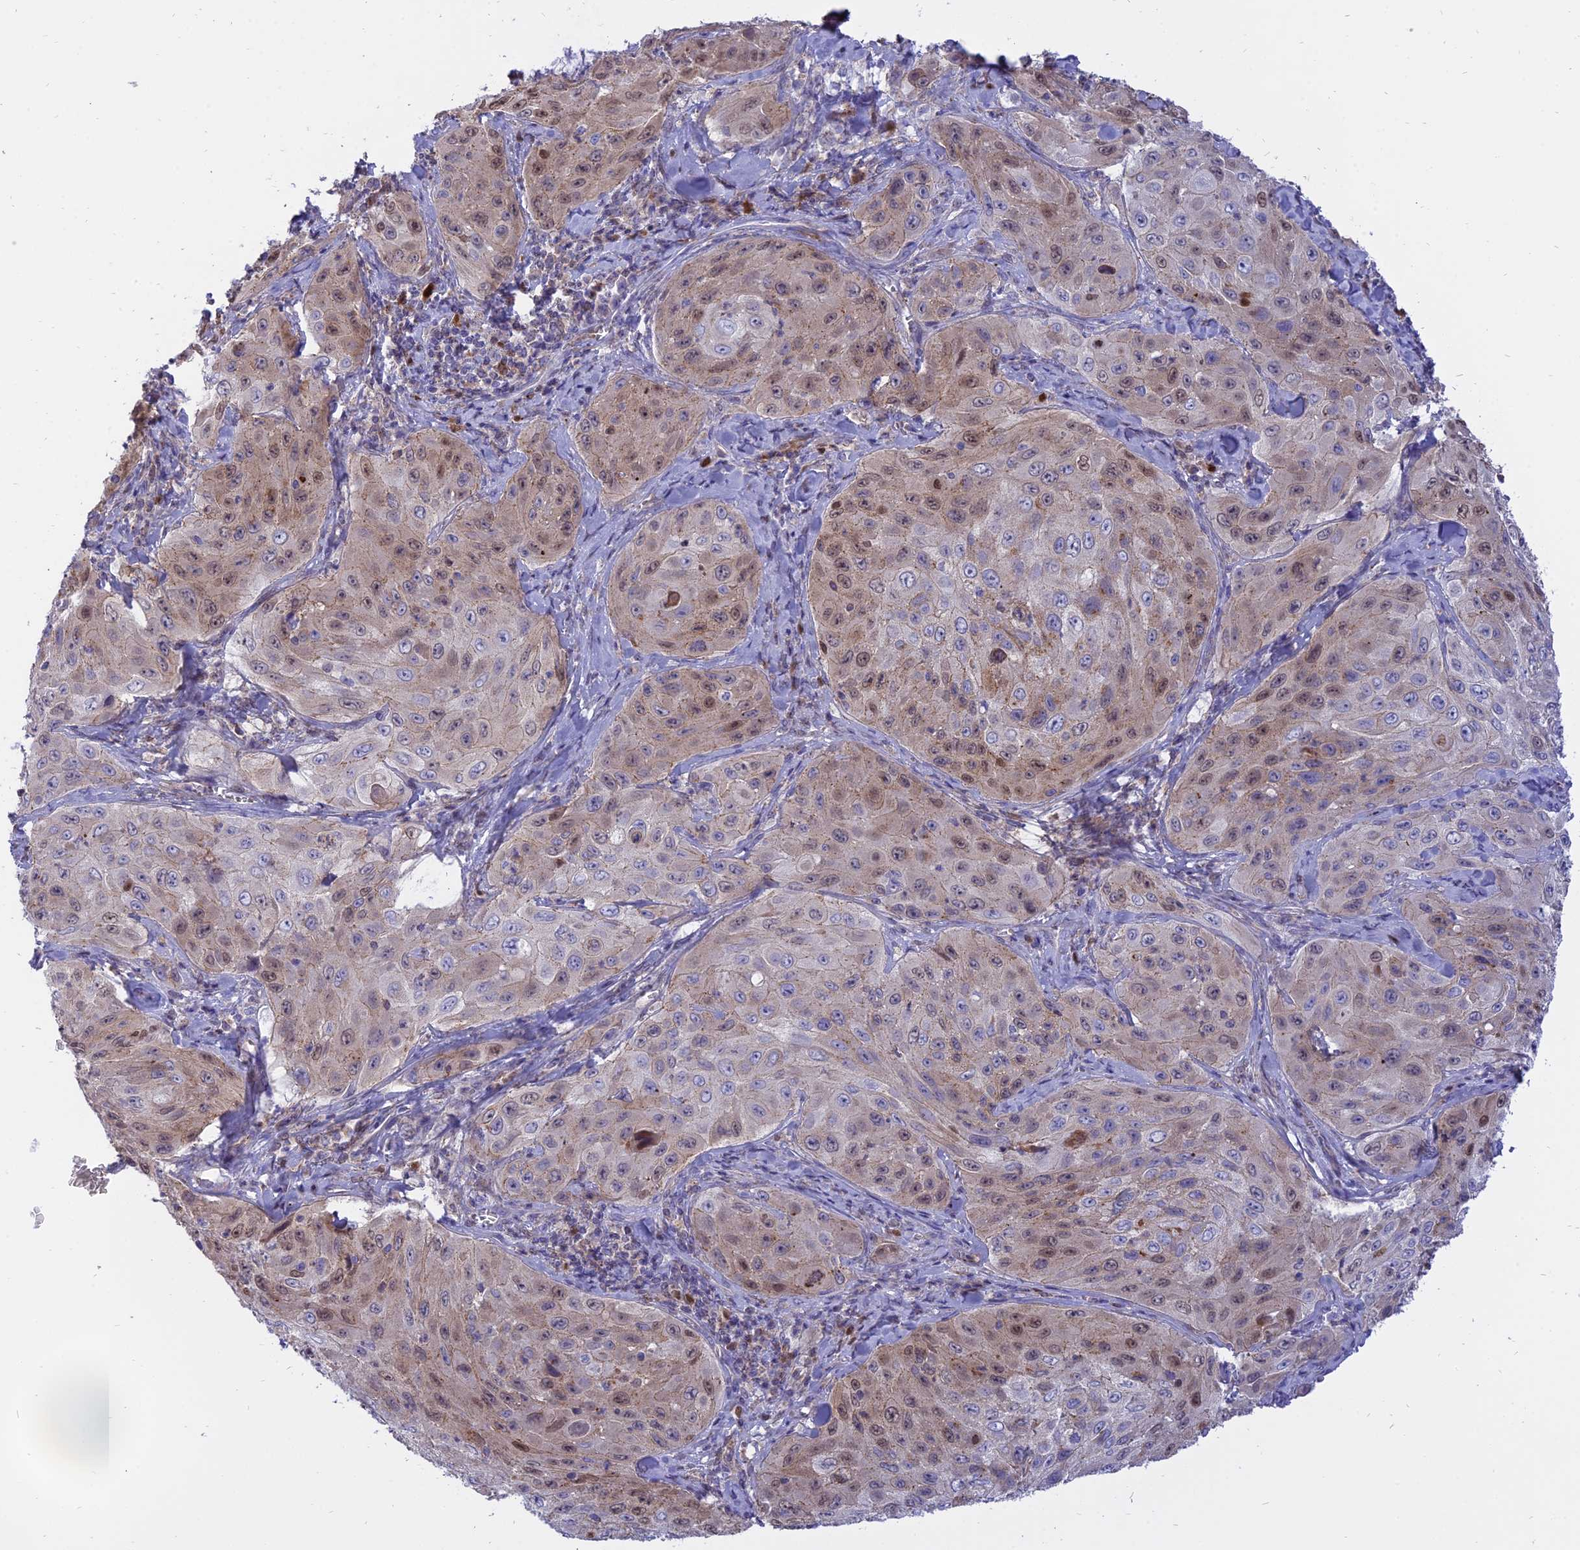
{"staining": {"intensity": "weak", "quantity": "<25%", "location": "cytoplasmic/membranous,nuclear"}, "tissue": "cervical cancer", "cell_type": "Tumor cells", "image_type": "cancer", "snomed": [{"axis": "morphology", "description": "Squamous cell carcinoma, NOS"}, {"axis": "topography", "description": "Cervix"}], "caption": "Cervical cancer was stained to show a protein in brown. There is no significant expression in tumor cells. The staining is performed using DAB brown chromogen with nuclei counter-stained in using hematoxylin.", "gene": "CENPV", "patient": {"sex": "female", "age": 42}}